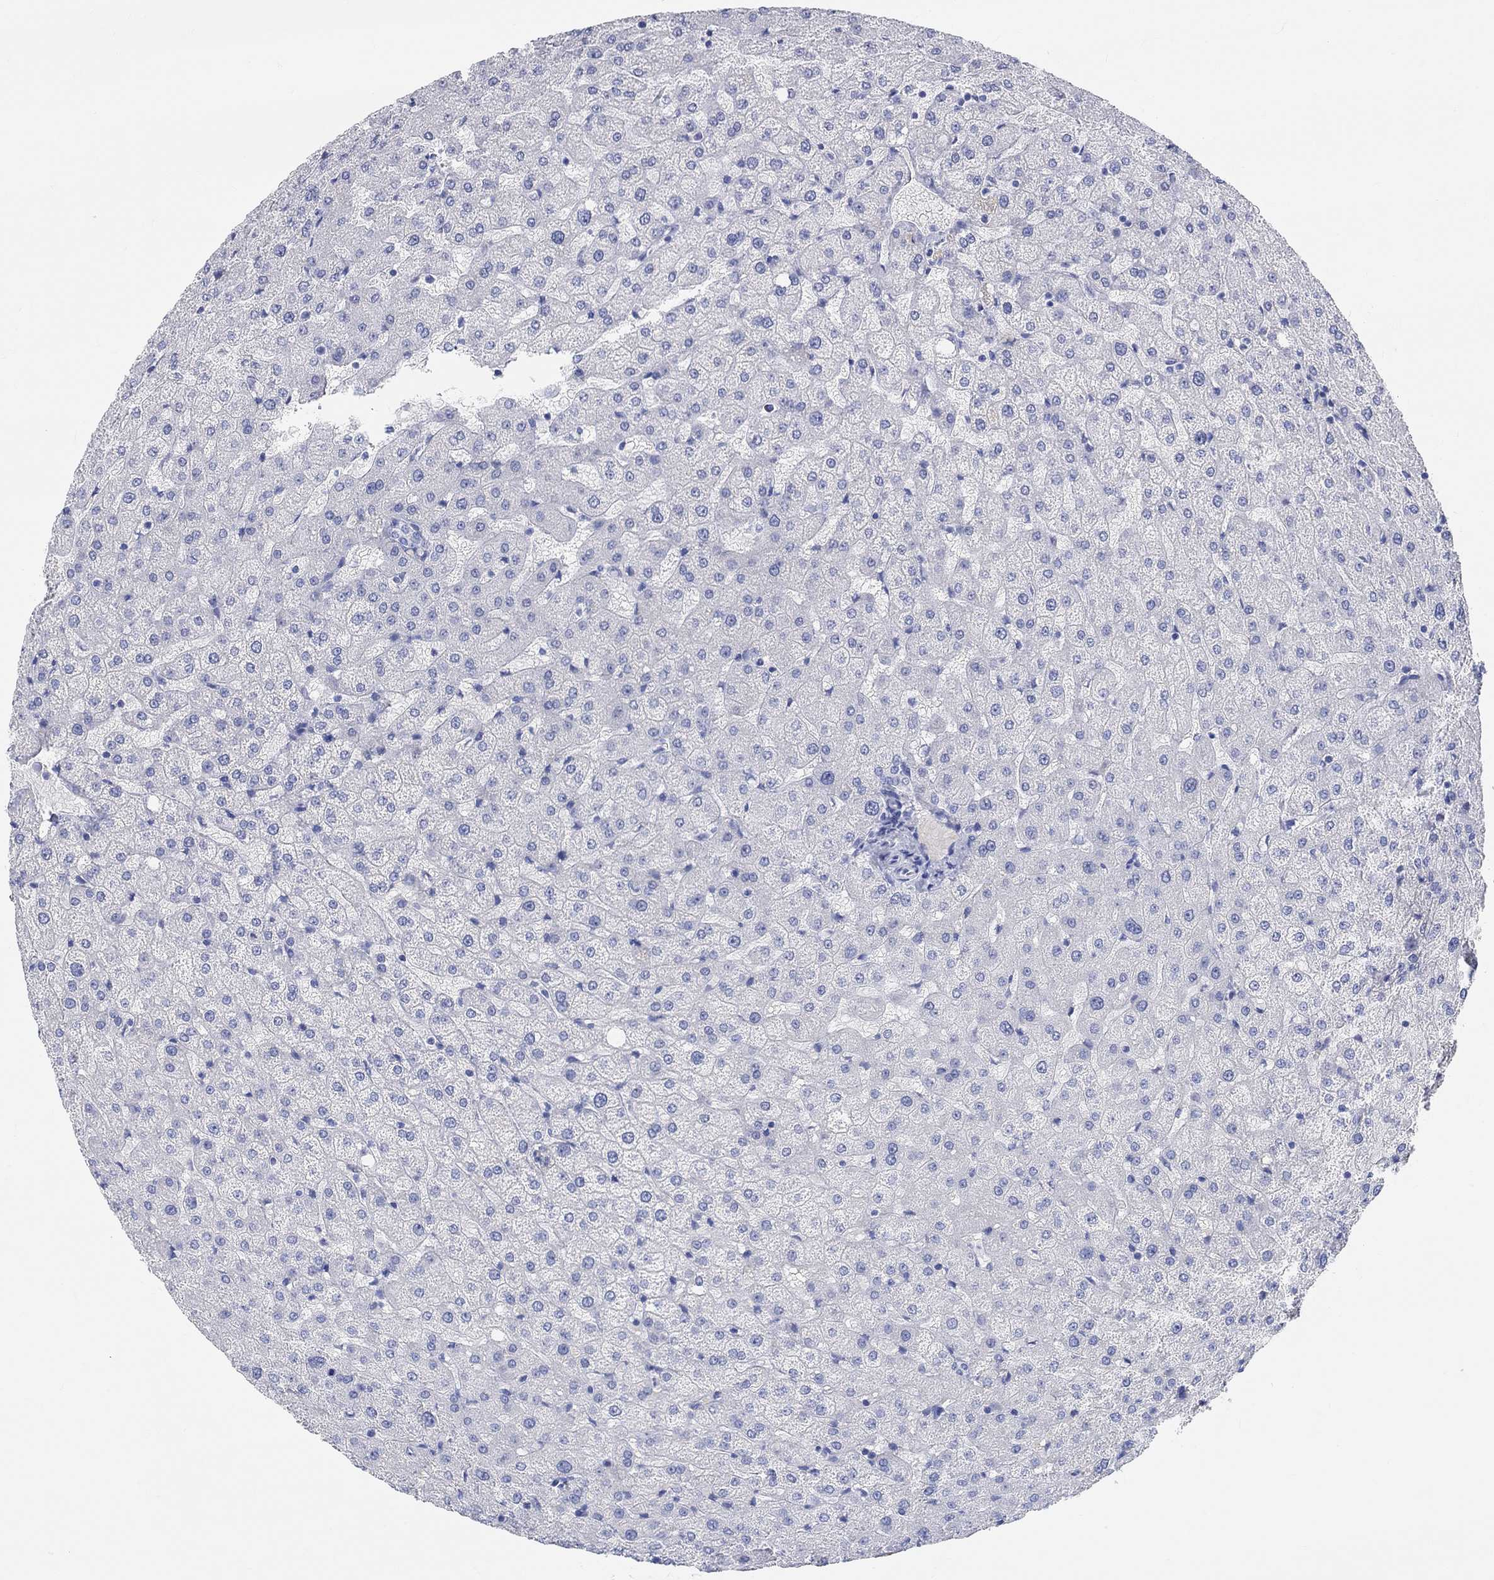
{"staining": {"intensity": "negative", "quantity": "none", "location": "none"}, "tissue": "liver", "cell_type": "Cholangiocytes", "image_type": "normal", "snomed": [{"axis": "morphology", "description": "Normal tissue, NOS"}, {"axis": "topography", "description": "Liver"}], "caption": "Cholangiocytes are negative for protein expression in normal human liver. (DAB immunohistochemistry (IHC), high magnification).", "gene": "GRIA3", "patient": {"sex": "female", "age": 50}}